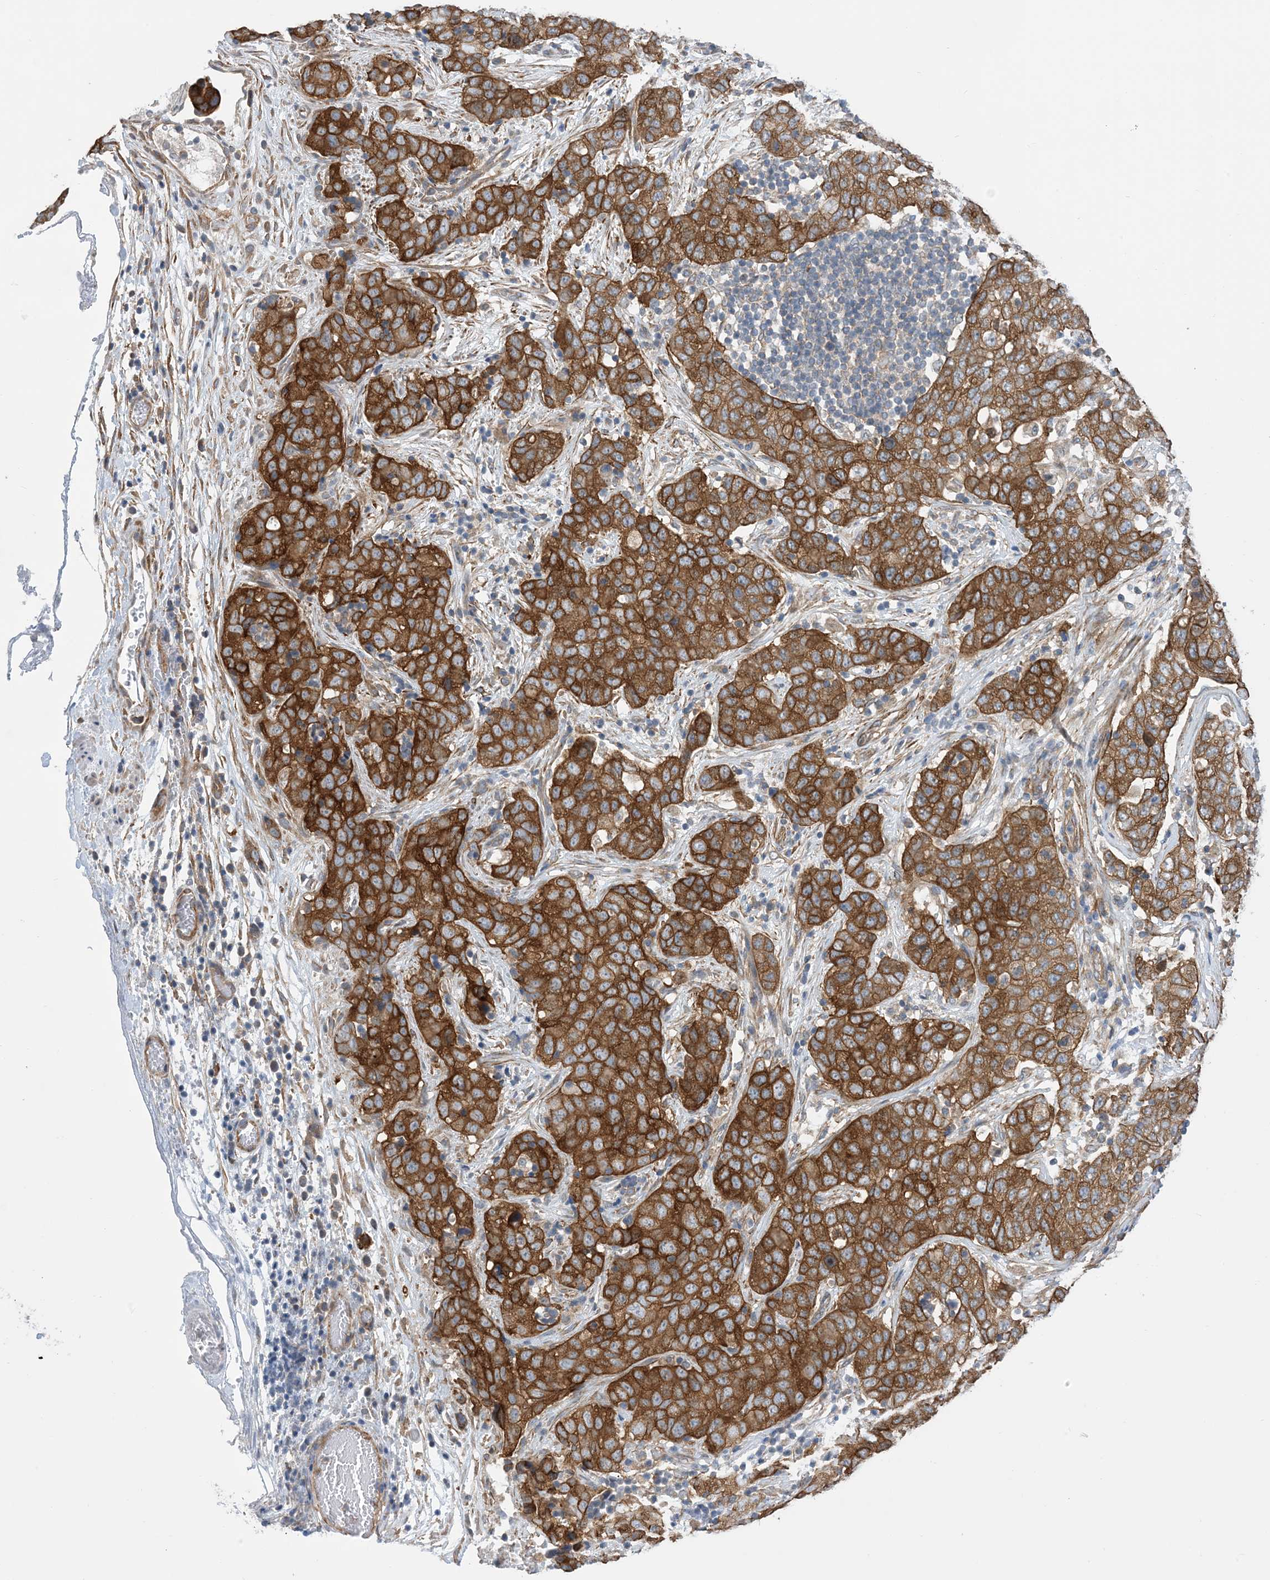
{"staining": {"intensity": "strong", "quantity": ">75%", "location": "cytoplasmic/membranous"}, "tissue": "stomach cancer", "cell_type": "Tumor cells", "image_type": "cancer", "snomed": [{"axis": "morphology", "description": "Normal tissue, NOS"}, {"axis": "morphology", "description": "Adenocarcinoma, NOS"}, {"axis": "topography", "description": "Lymph node"}, {"axis": "topography", "description": "Stomach"}], "caption": "Protein staining of stomach cancer (adenocarcinoma) tissue displays strong cytoplasmic/membranous positivity in approximately >75% of tumor cells. (DAB = brown stain, brightfield microscopy at high magnification).", "gene": "EHBP1", "patient": {"sex": "male", "age": 48}}